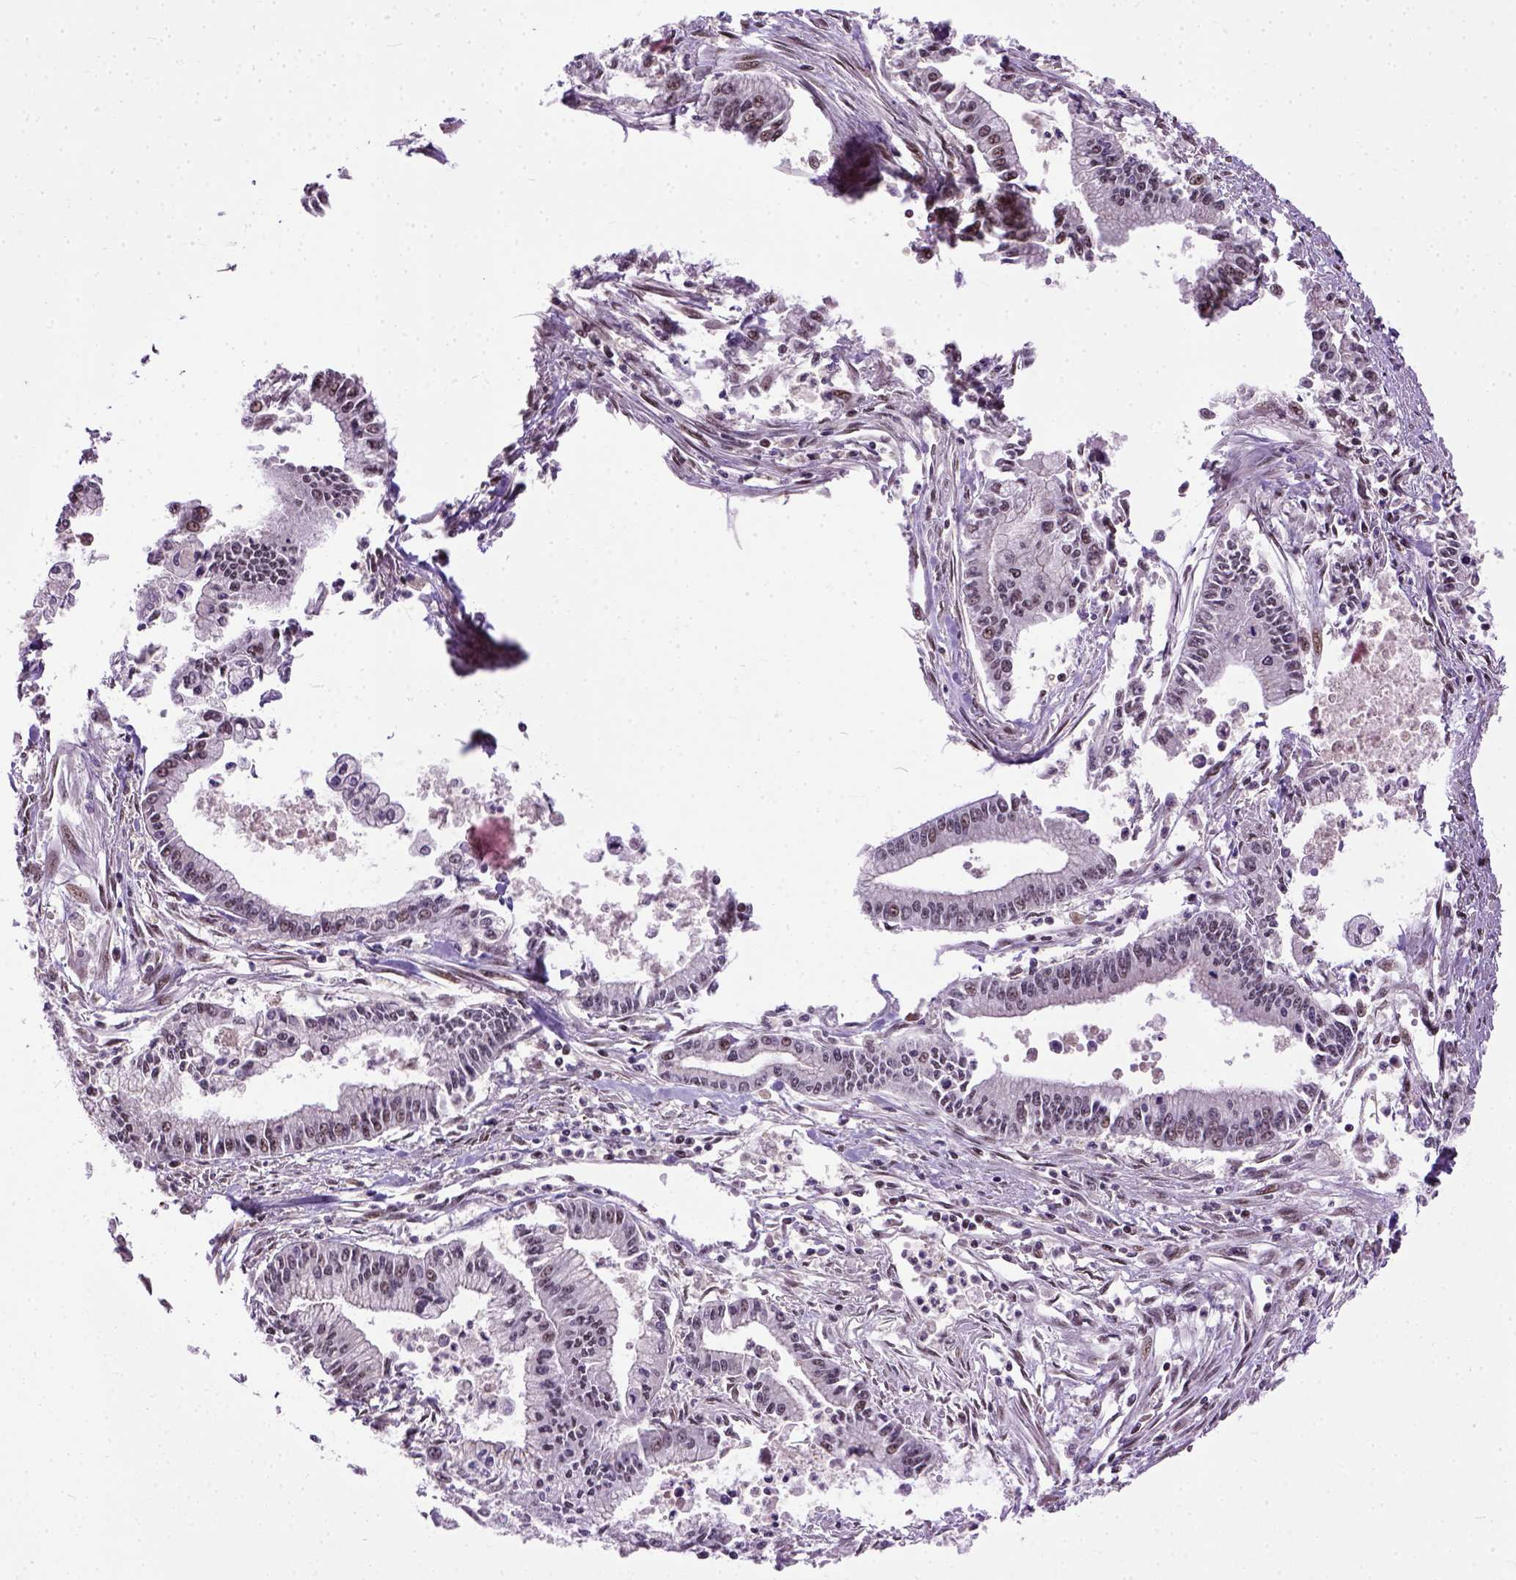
{"staining": {"intensity": "moderate", "quantity": "<25%", "location": "nuclear"}, "tissue": "pancreatic cancer", "cell_type": "Tumor cells", "image_type": "cancer", "snomed": [{"axis": "morphology", "description": "Adenocarcinoma, NOS"}, {"axis": "topography", "description": "Pancreas"}], "caption": "A micrograph showing moderate nuclear positivity in approximately <25% of tumor cells in pancreatic adenocarcinoma, as visualized by brown immunohistochemical staining.", "gene": "UBA3", "patient": {"sex": "female", "age": 65}}